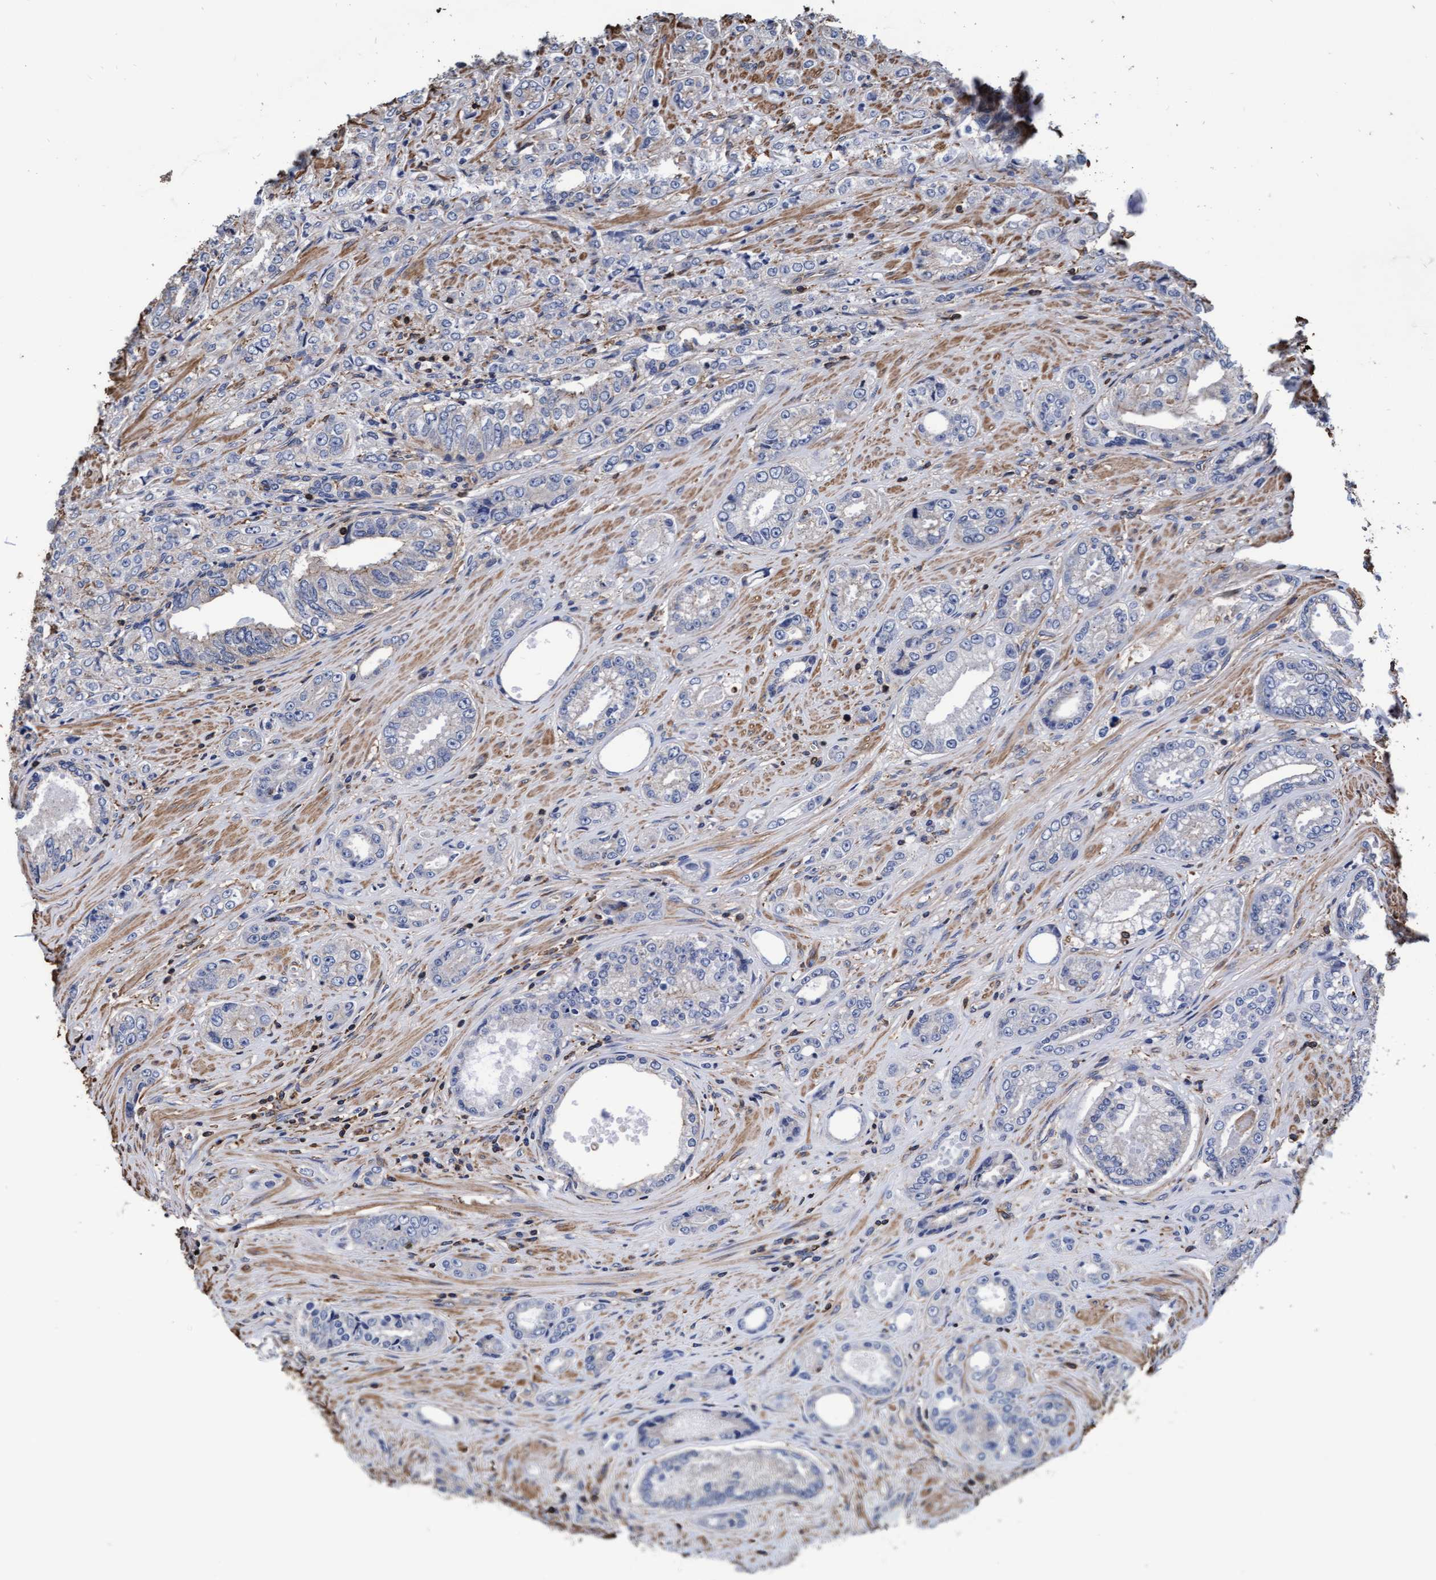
{"staining": {"intensity": "negative", "quantity": "none", "location": "none"}, "tissue": "prostate cancer", "cell_type": "Tumor cells", "image_type": "cancer", "snomed": [{"axis": "morphology", "description": "Adenocarcinoma, High grade"}, {"axis": "topography", "description": "Prostate"}], "caption": "The immunohistochemistry photomicrograph has no significant staining in tumor cells of prostate cancer tissue.", "gene": "GRHPR", "patient": {"sex": "male", "age": 61}}